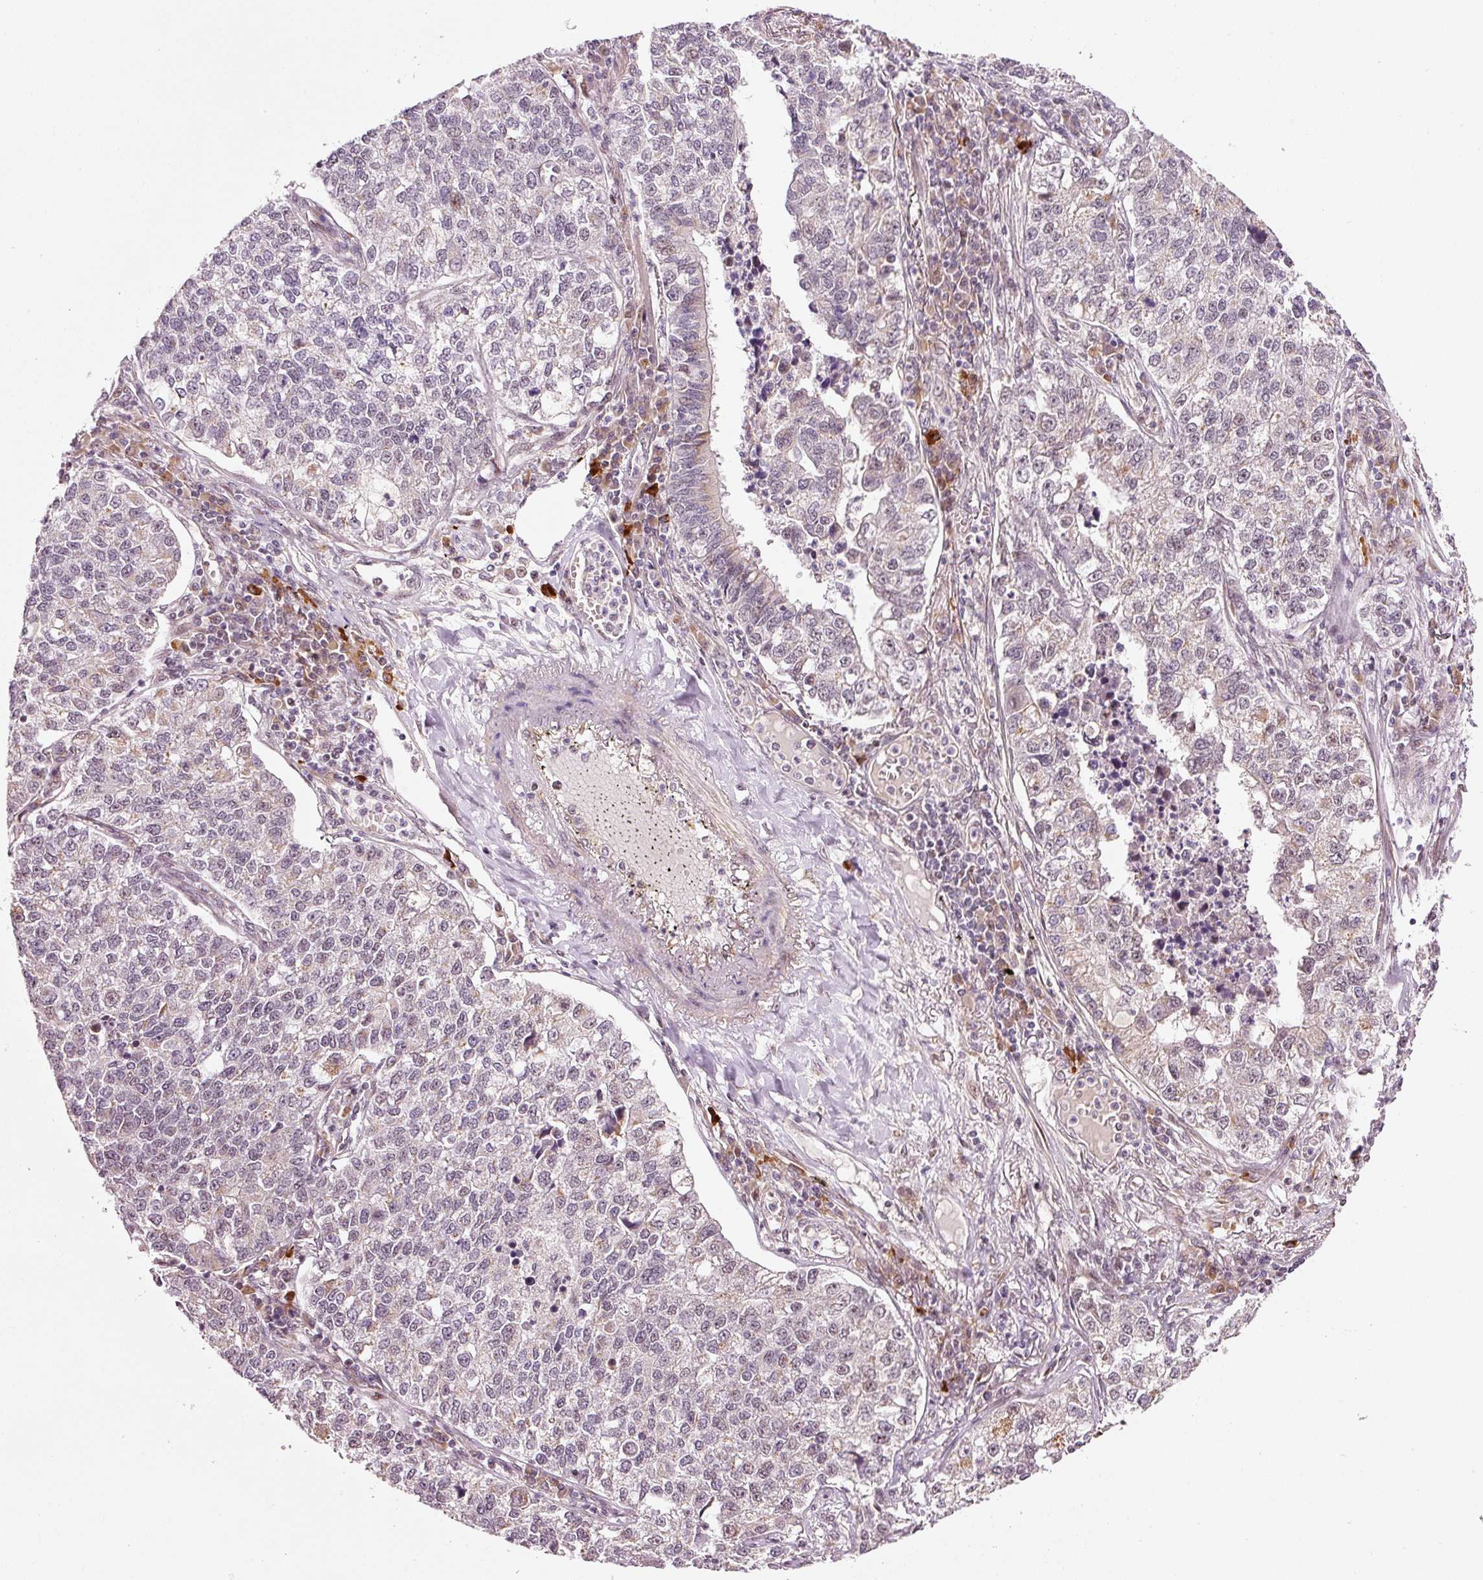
{"staining": {"intensity": "negative", "quantity": "none", "location": "none"}, "tissue": "lung cancer", "cell_type": "Tumor cells", "image_type": "cancer", "snomed": [{"axis": "morphology", "description": "Adenocarcinoma, NOS"}, {"axis": "topography", "description": "Lung"}], "caption": "IHC photomicrograph of adenocarcinoma (lung) stained for a protein (brown), which demonstrates no staining in tumor cells.", "gene": "ANKRD20A1", "patient": {"sex": "male", "age": 49}}